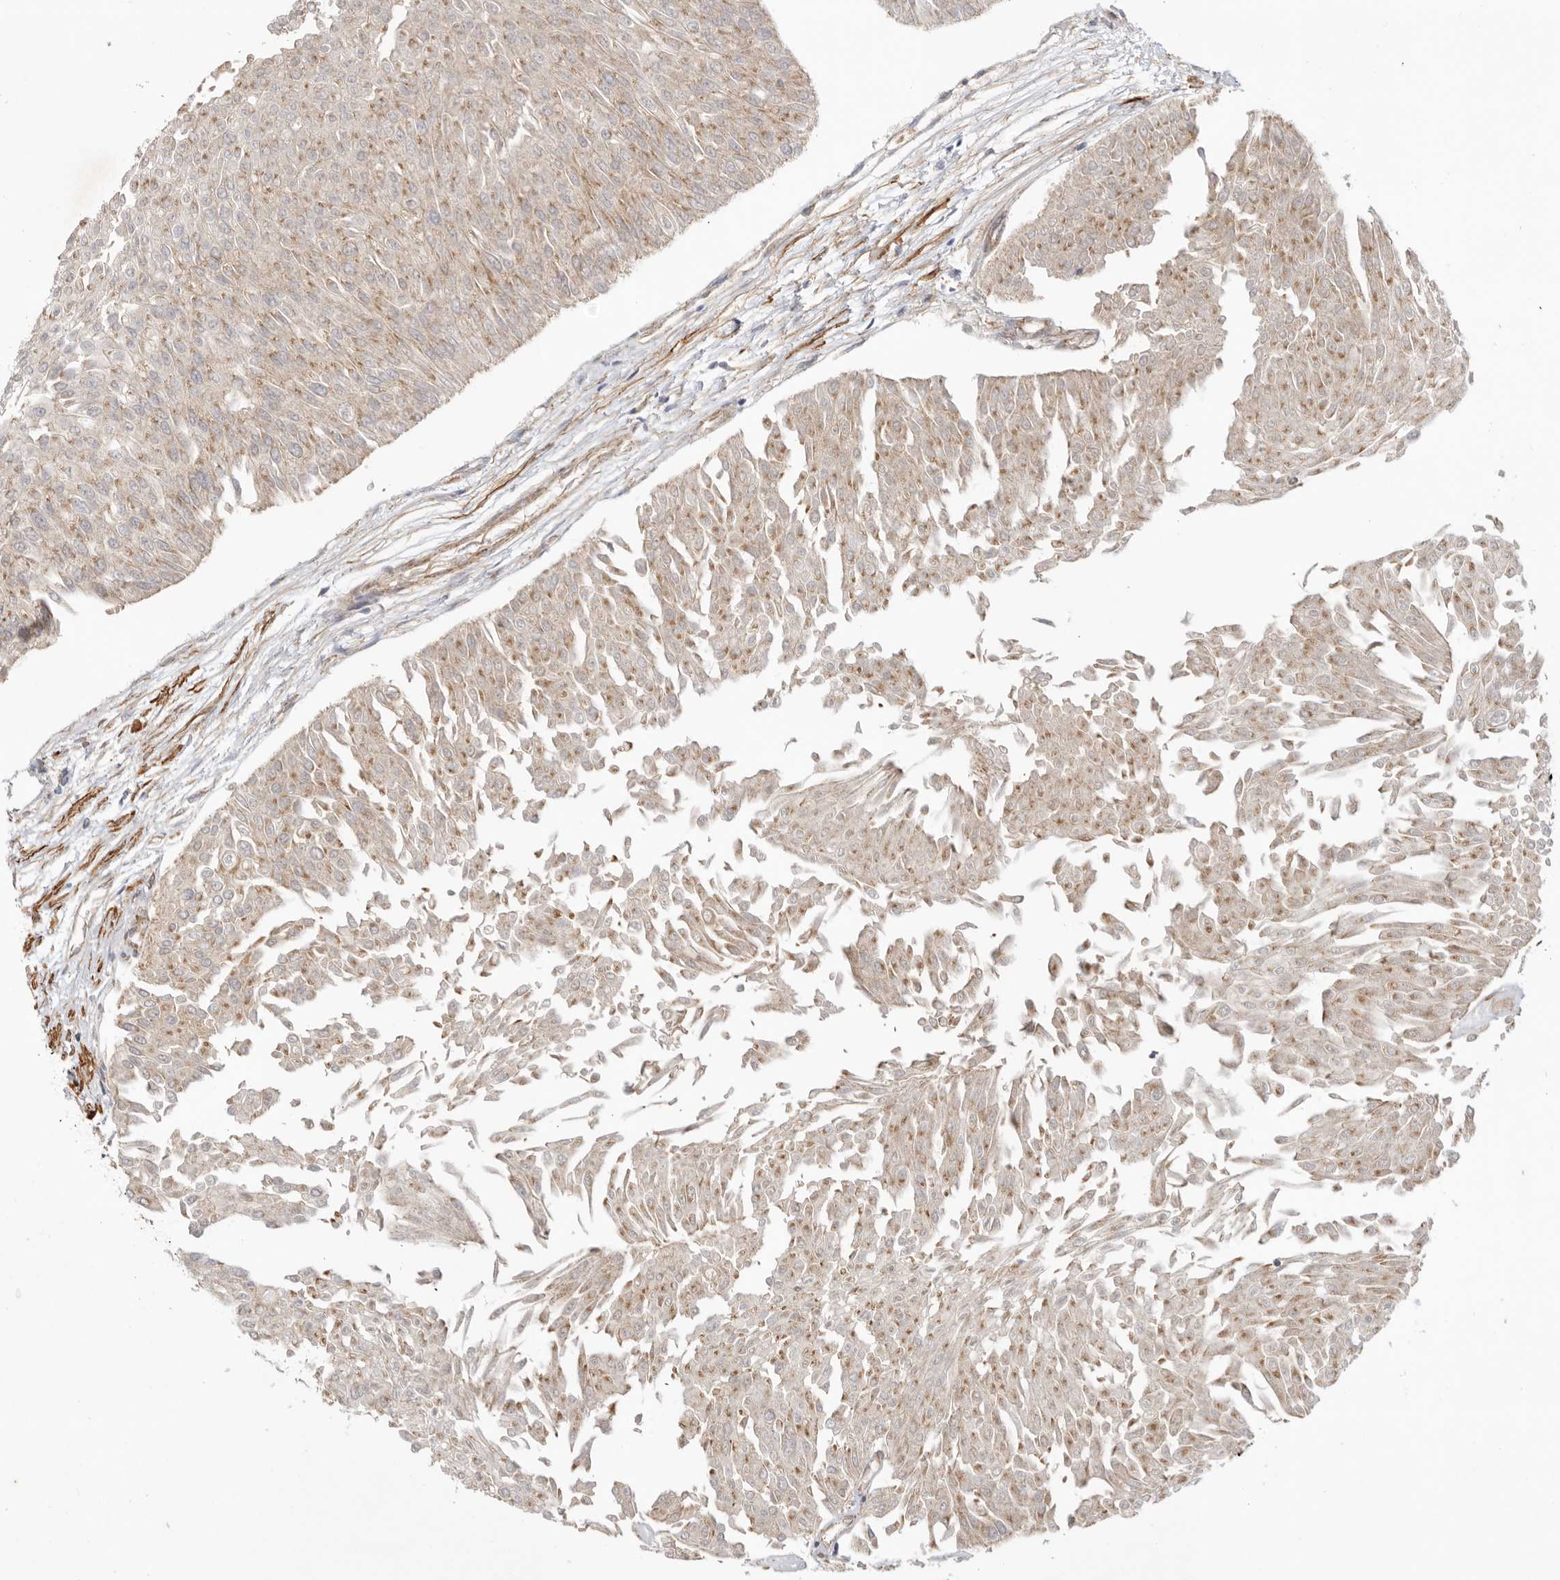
{"staining": {"intensity": "weak", "quantity": ">75%", "location": "cytoplasmic/membranous"}, "tissue": "urothelial cancer", "cell_type": "Tumor cells", "image_type": "cancer", "snomed": [{"axis": "morphology", "description": "Urothelial carcinoma, Low grade"}, {"axis": "topography", "description": "Urinary bladder"}], "caption": "The image shows immunohistochemical staining of urothelial cancer. There is weak cytoplasmic/membranous expression is present in approximately >75% of tumor cells.", "gene": "GNE", "patient": {"sex": "male", "age": 67}}